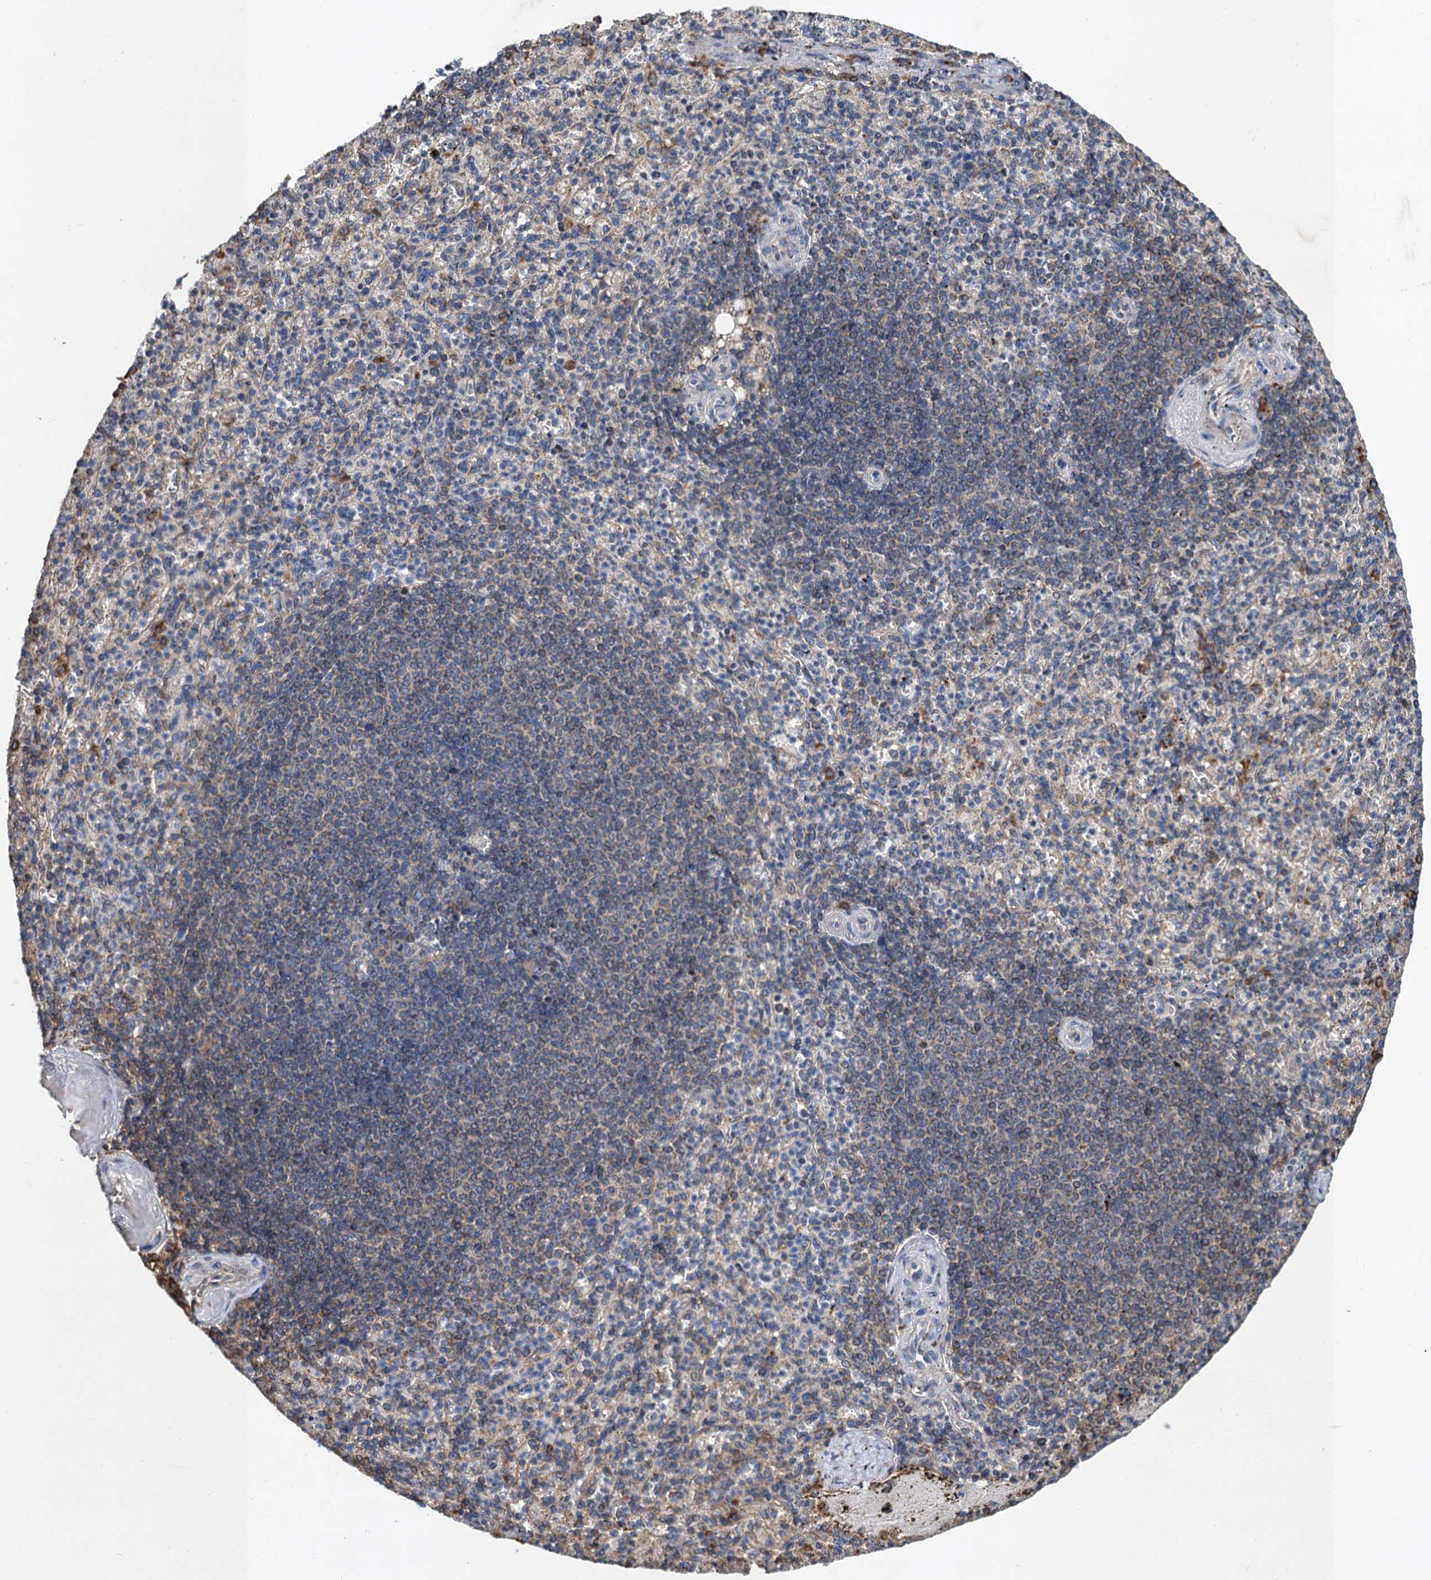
{"staining": {"intensity": "weak", "quantity": "25%-75%", "location": "cytoplasmic/membranous"}, "tissue": "spleen", "cell_type": "Cells in red pulp", "image_type": "normal", "snomed": [{"axis": "morphology", "description": "Normal tissue, NOS"}, {"axis": "topography", "description": "Spleen"}], "caption": "The photomicrograph reveals a brown stain indicating the presence of a protein in the cytoplasmic/membranous of cells in red pulp in spleen. The staining was performed using DAB to visualize the protein expression in brown, while the nuclei were stained in blue with hematoxylin (Magnification: 20x).", "gene": "LINS1", "patient": {"sex": "female", "age": 74}}